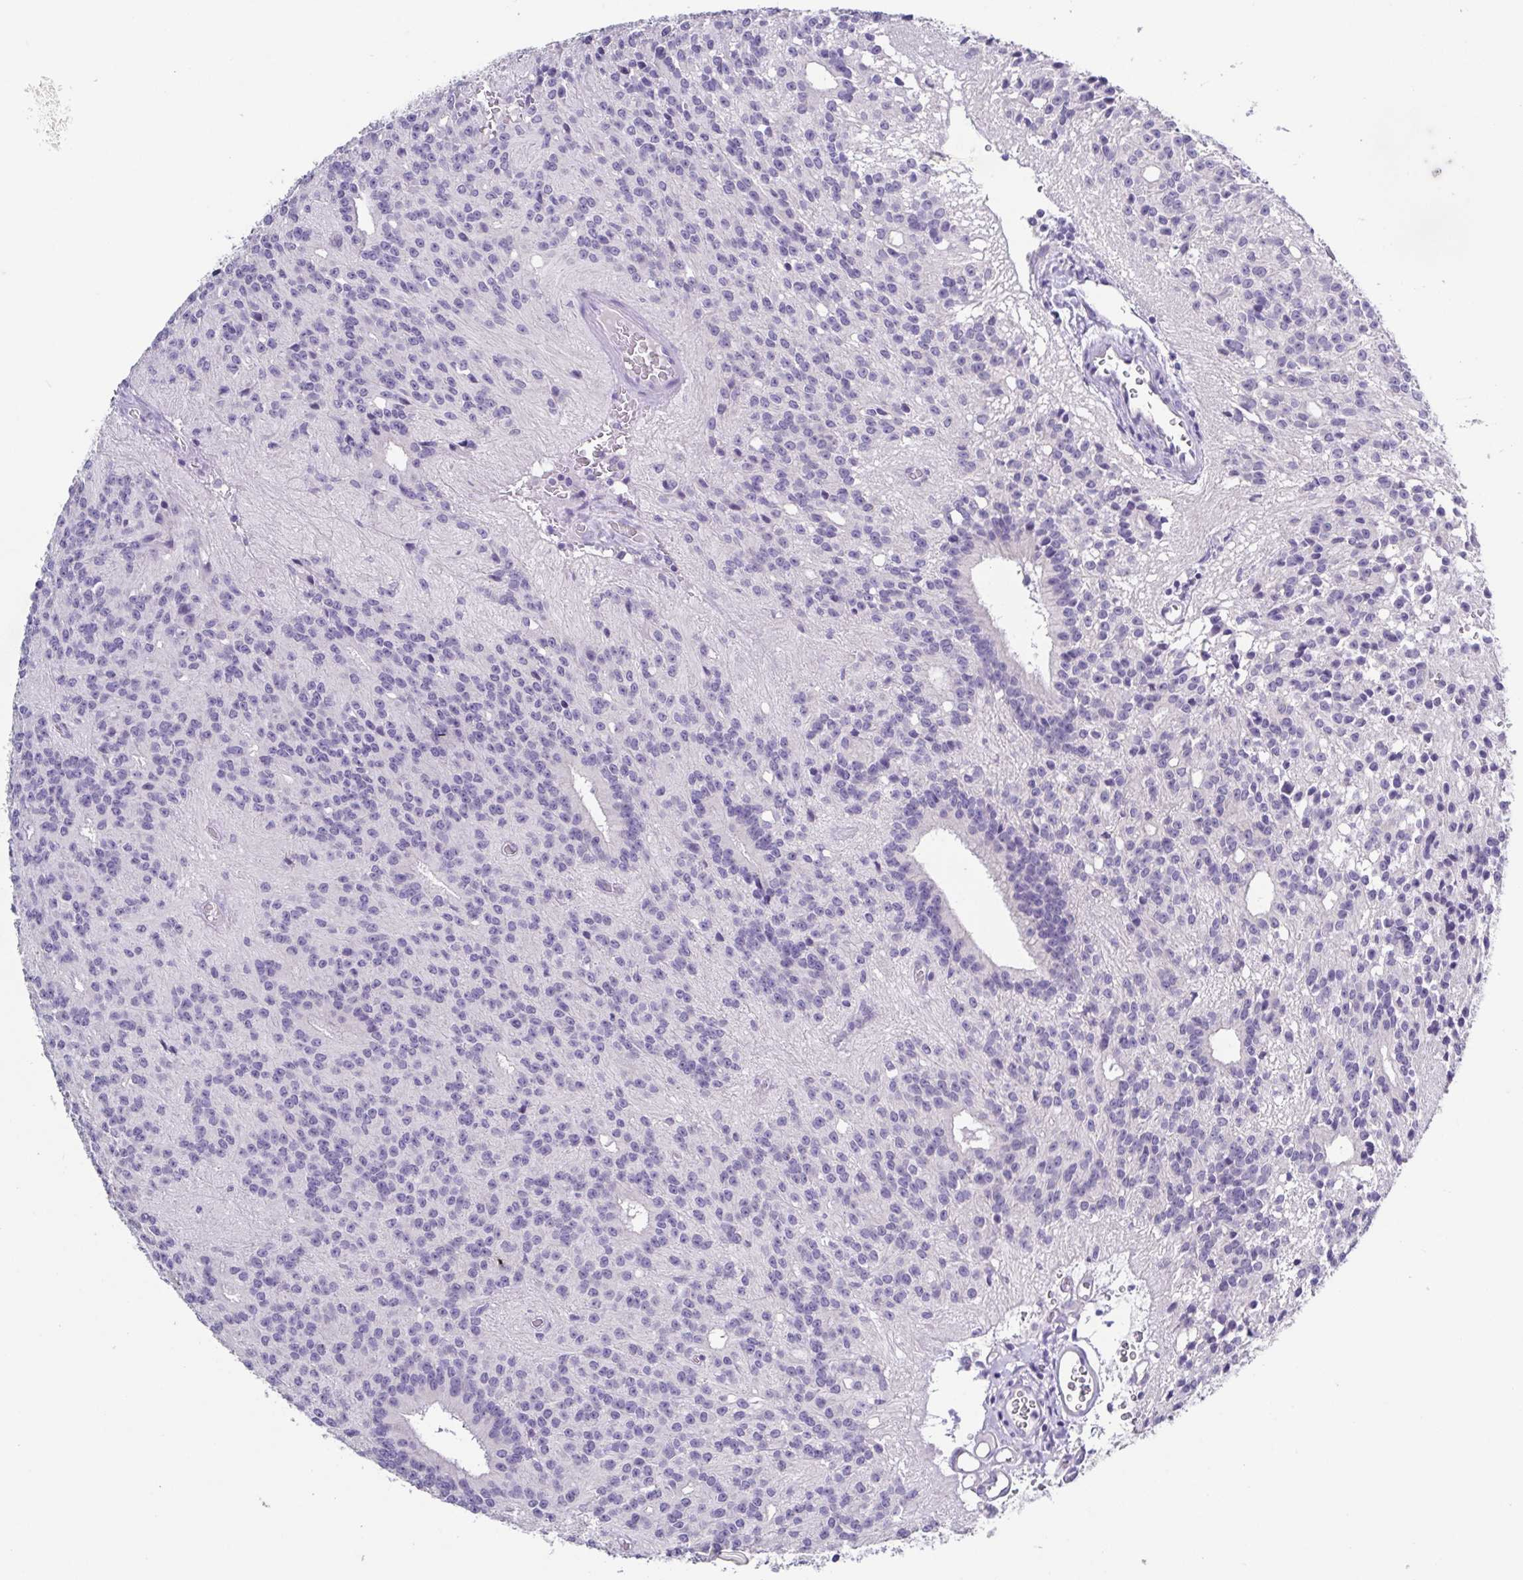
{"staining": {"intensity": "negative", "quantity": "none", "location": "none"}, "tissue": "glioma", "cell_type": "Tumor cells", "image_type": "cancer", "snomed": [{"axis": "morphology", "description": "Glioma, malignant, Low grade"}, {"axis": "topography", "description": "Brain"}], "caption": "There is no significant staining in tumor cells of malignant glioma (low-grade).", "gene": "RDH11", "patient": {"sex": "male", "age": 31}}